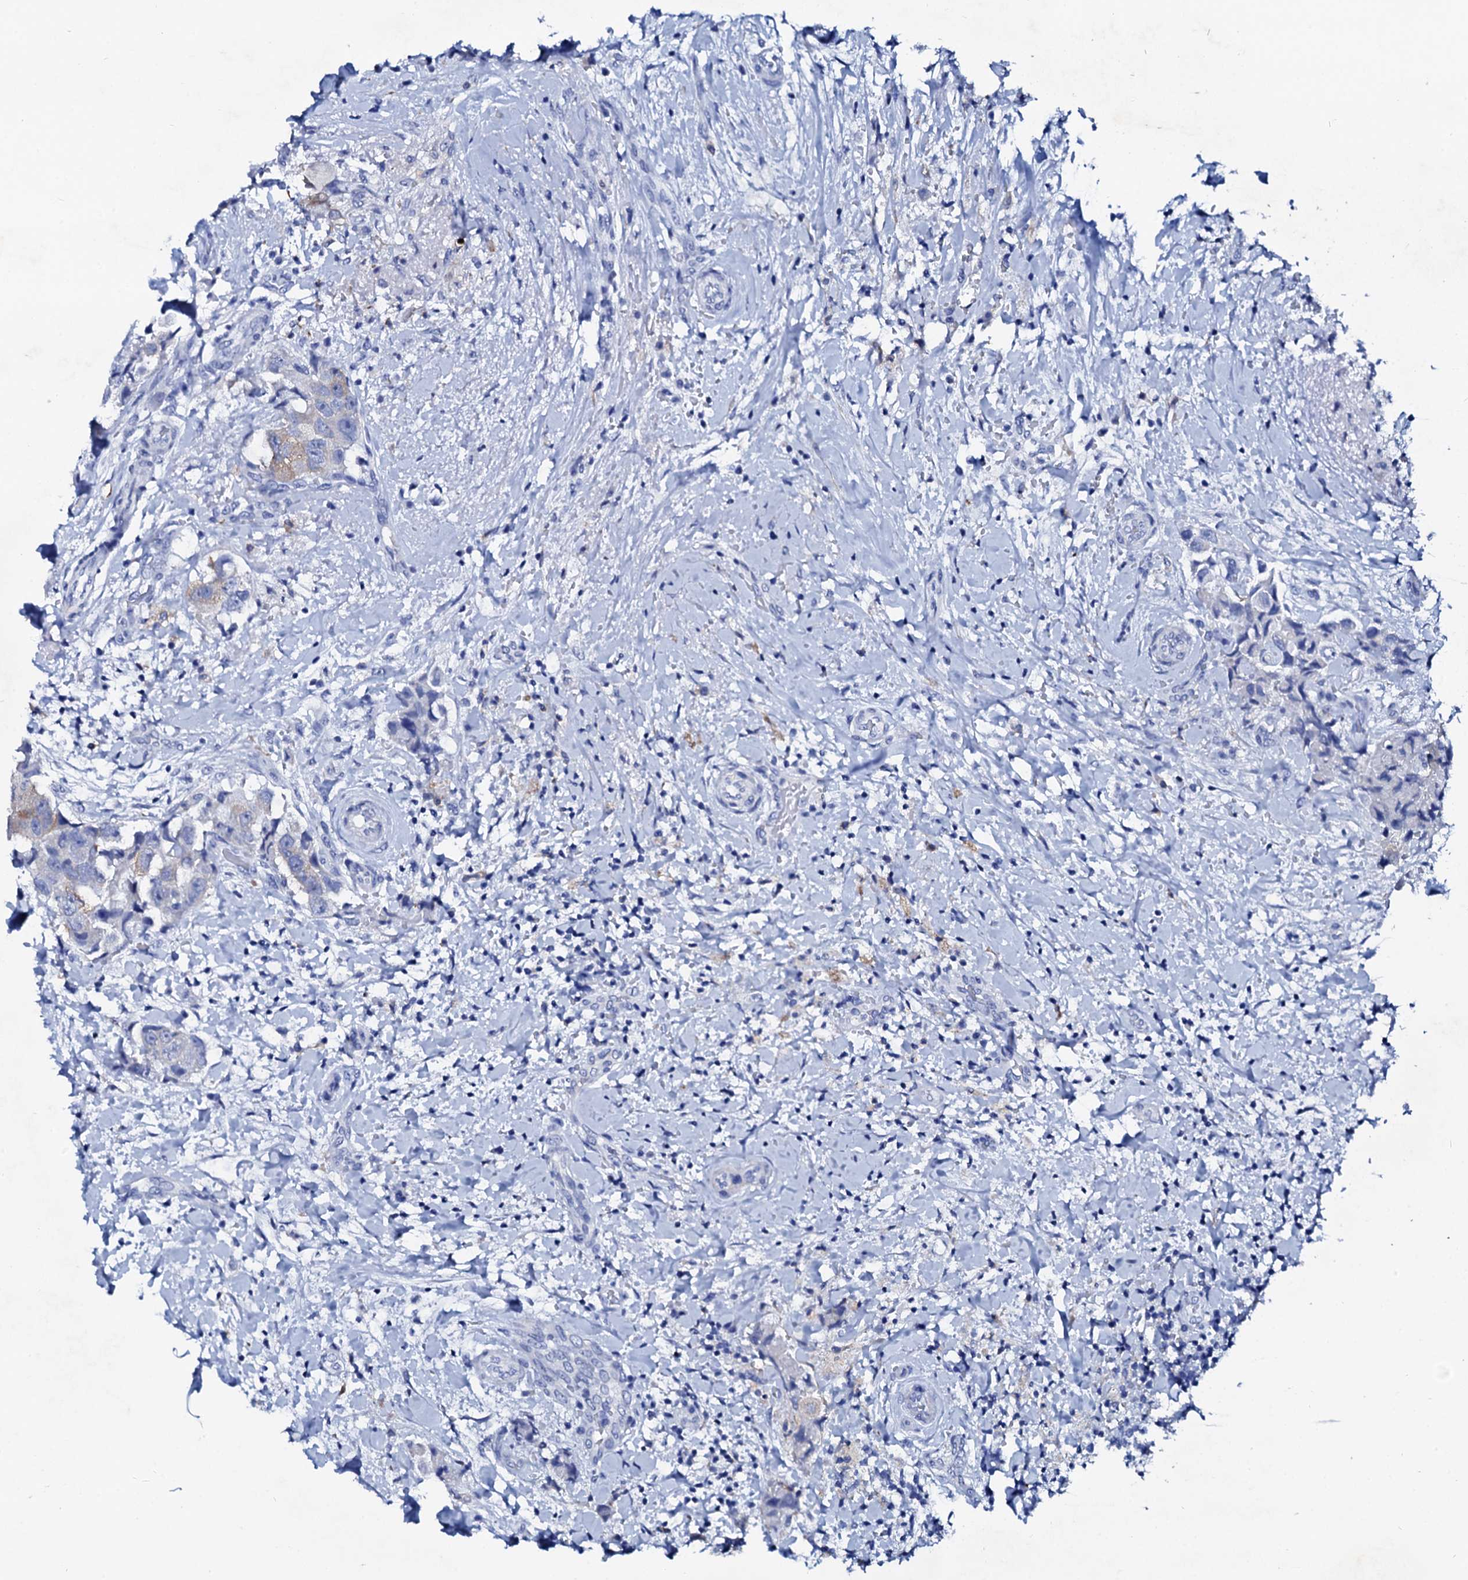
{"staining": {"intensity": "negative", "quantity": "none", "location": "none"}, "tissue": "breast cancer", "cell_type": "Tumor cells", "image_type": "cancer", "snomed": [{"axis": "morphology", "description": "Normal tissue, NOS"}, {"axis": "morphology", "description": "Duct carcinoma"}, {"axis": "topography", "description": "Breast"}], "caption": "Breast infiltrating ductal carcinoma was stained to show a protein in brown. There is no significant expression in tumor cells.", "gene": "GLB1L3", "patient": {"sex": "female", "age": 62}}